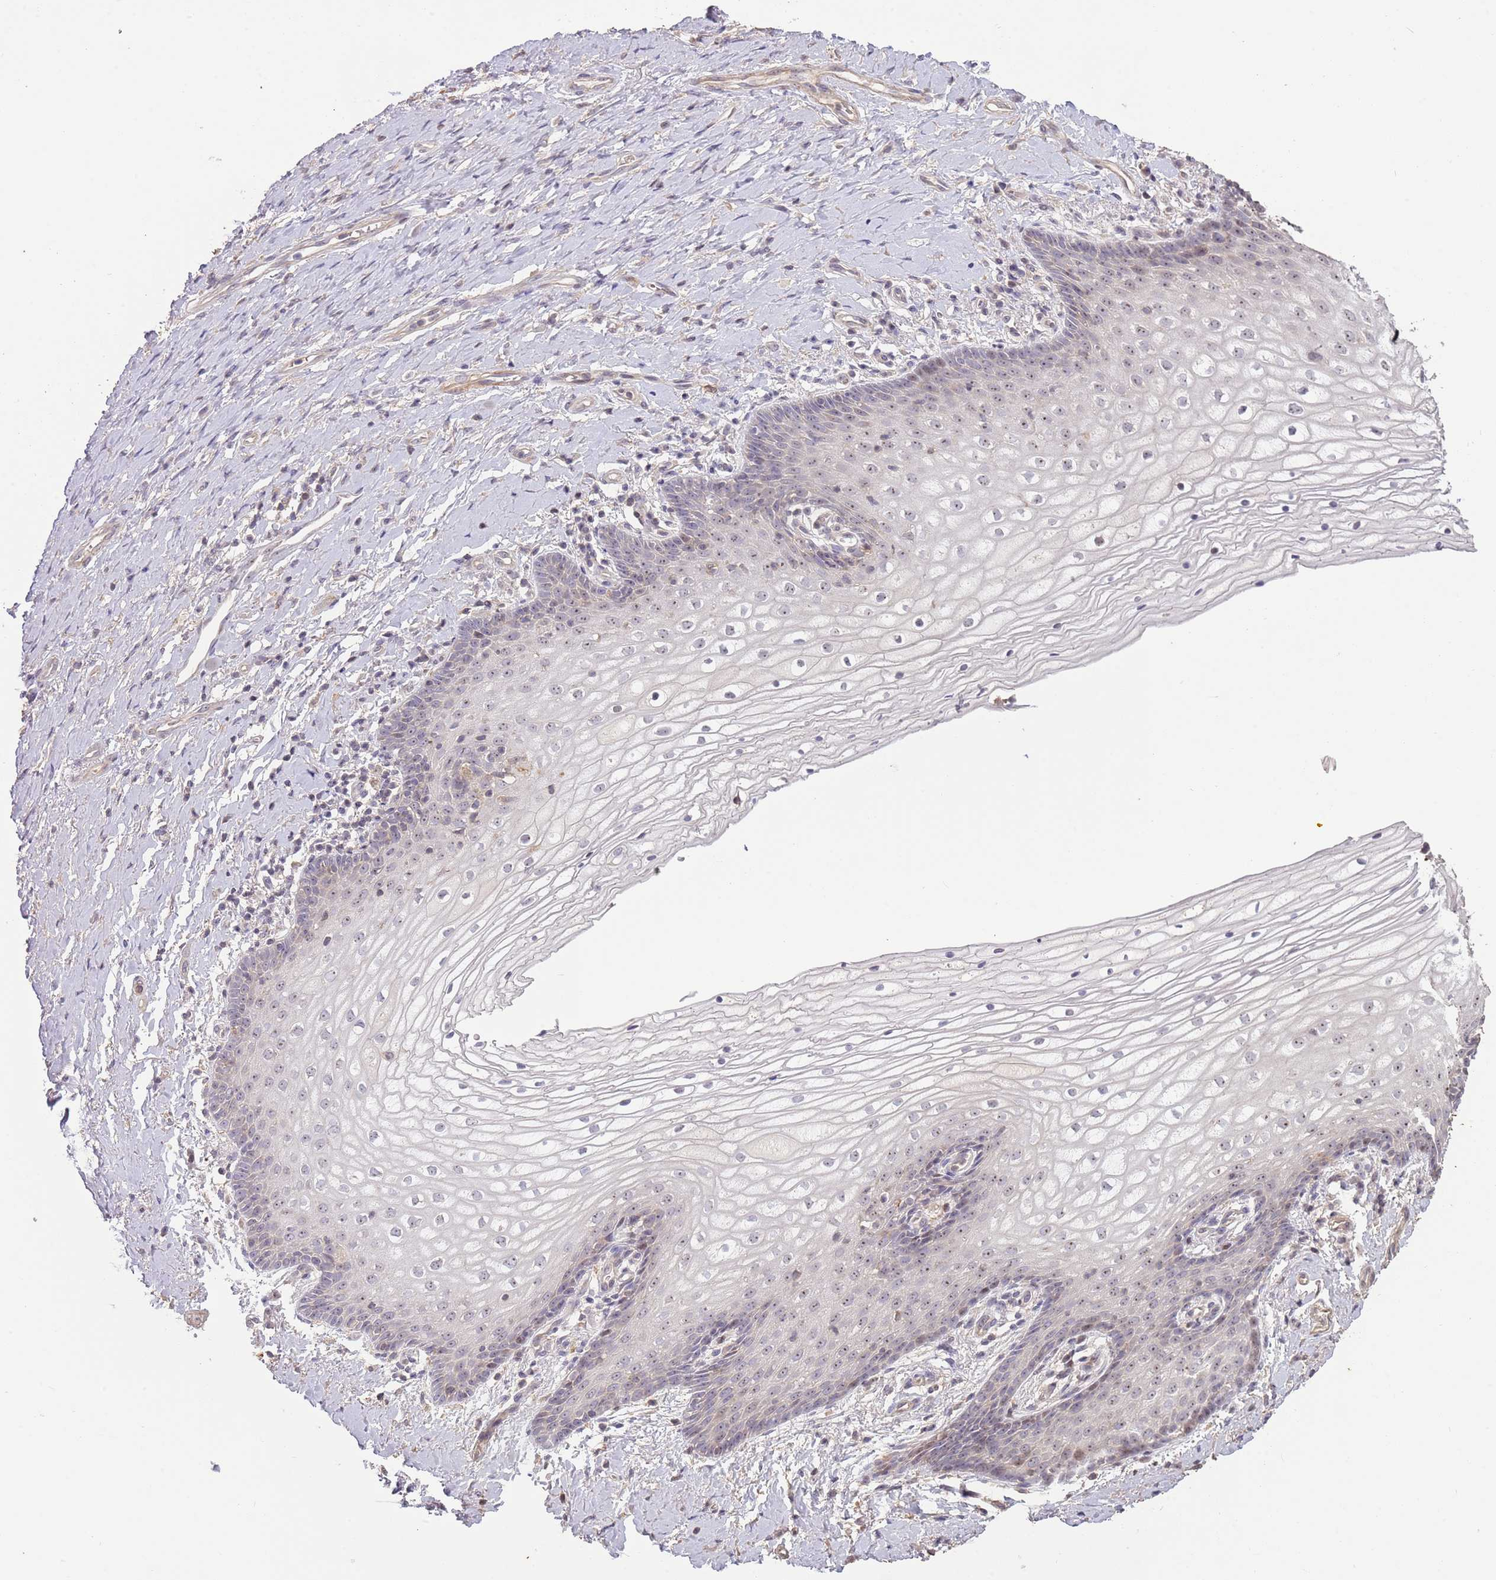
{"staining": {"intensity": "weak", "quantity": "<25%", "location": "nuclear"}, "tissue": "vagina", "cell_type": "Squamous epithelial cells", "image_type": "normal", "snomed": [{"axis": "morphology", "description": "Normal tissue, NOS"}, {"axis": "topography", "description": "Vagina"}], "caption": "IHC photomicrograph of benign vagina: vagina stained with DAB reveals no significant protein staining in squamous epithelial cells.", "gene": "ADTRP", "patient": {"sex": "female", "age": 60}}